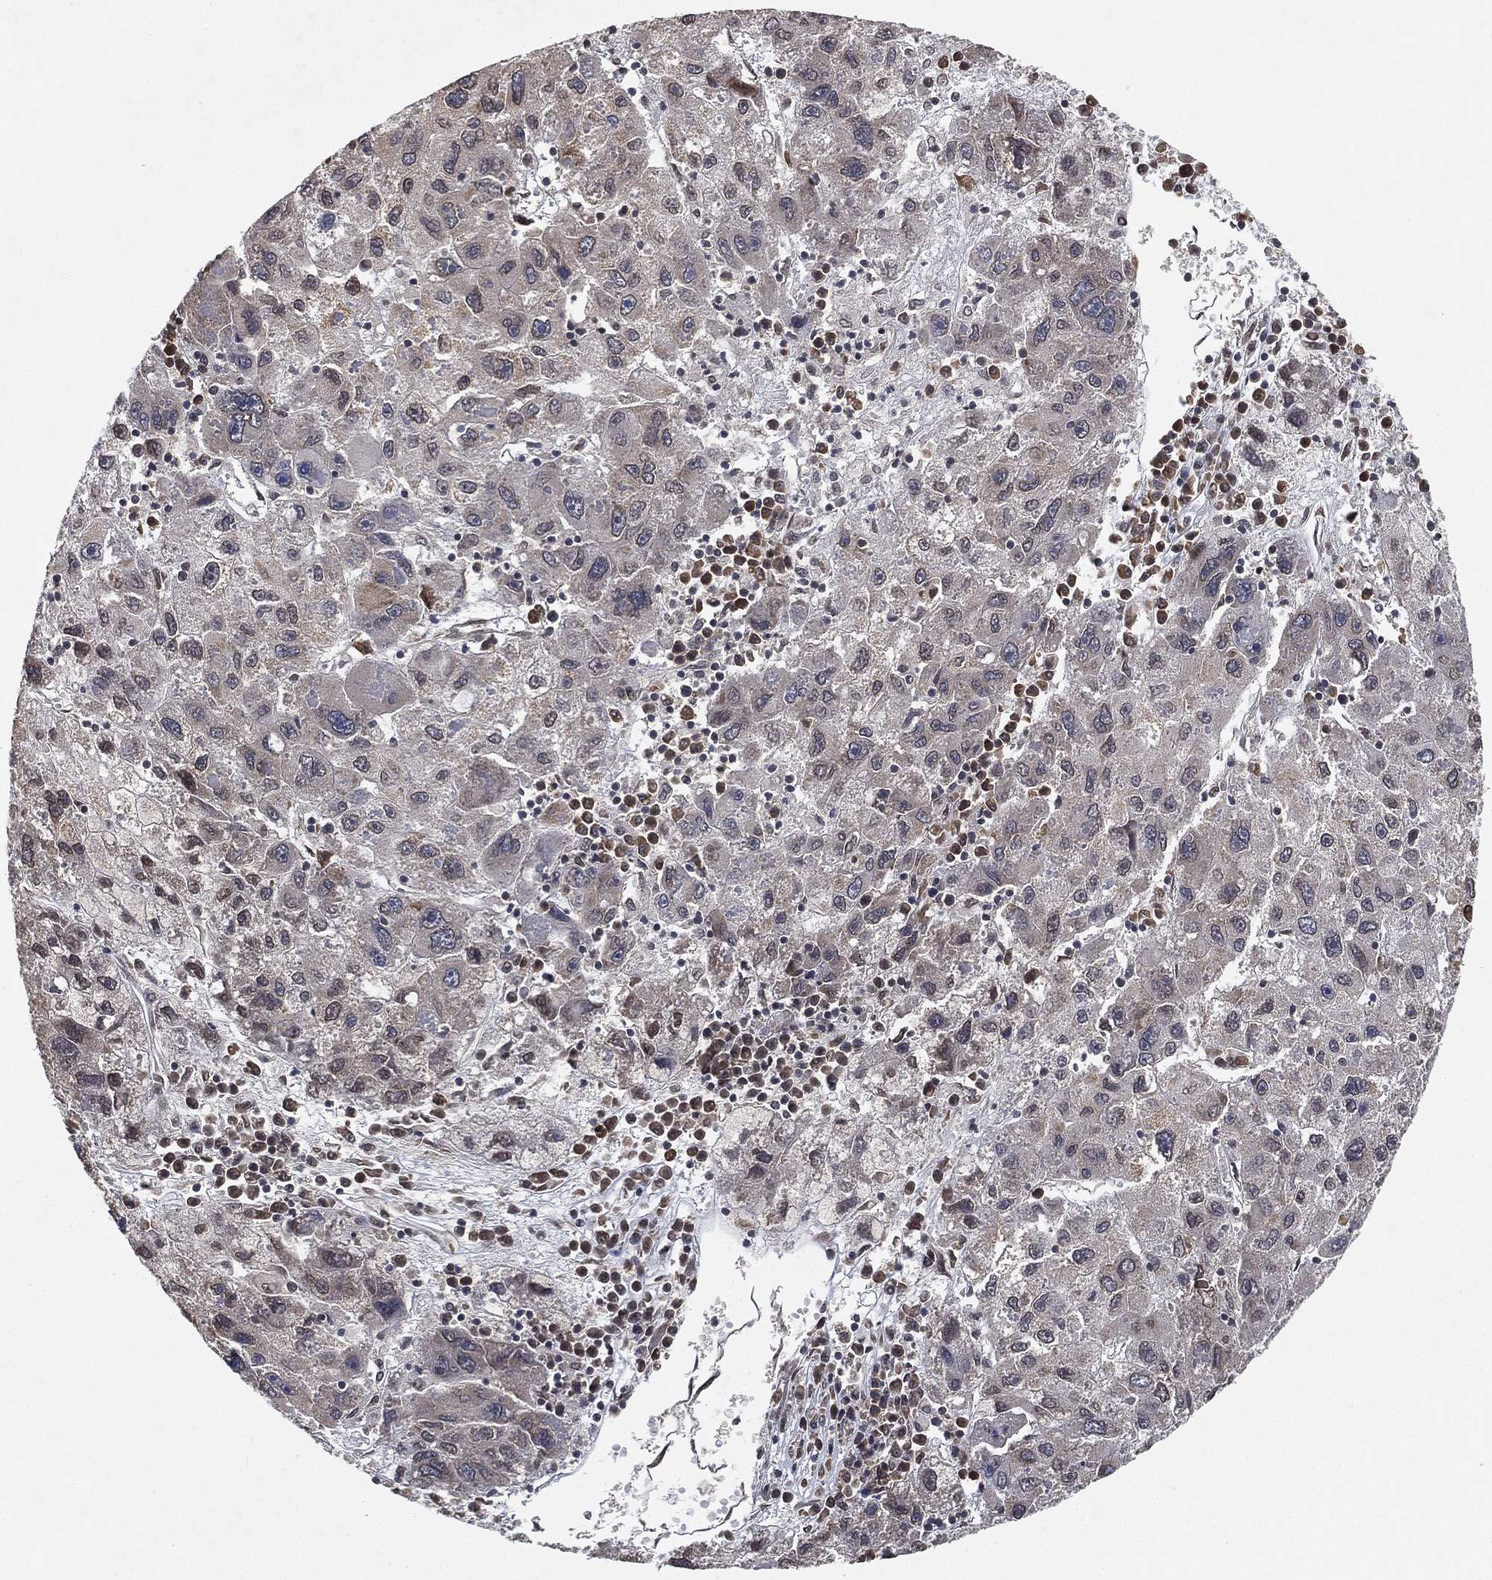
{"staining": {"intensity": "negative", "quantity": "none", "location": "none"}, "tissue": "liver cancer", "cell_type": "Tumor cells", "image_type": "cancer", "snomed": [{"axis": "morphology", "description": "Carcinoma, Hepatocellular, NOS"}, {"axis": "topography", "description": "Liver"}], "caption": "Immunohistochemistry of human liver cancer displays no expression in tumor cells. The staining was performed using DAB (3,3'-diaminobenzidine) to visualize the protein expression in brown, while the nuclei were stained in blue with hematoxylin (Magnification: 20x).", "gene": "UBA5", "patient": {"sex": "male", "age": 75}}